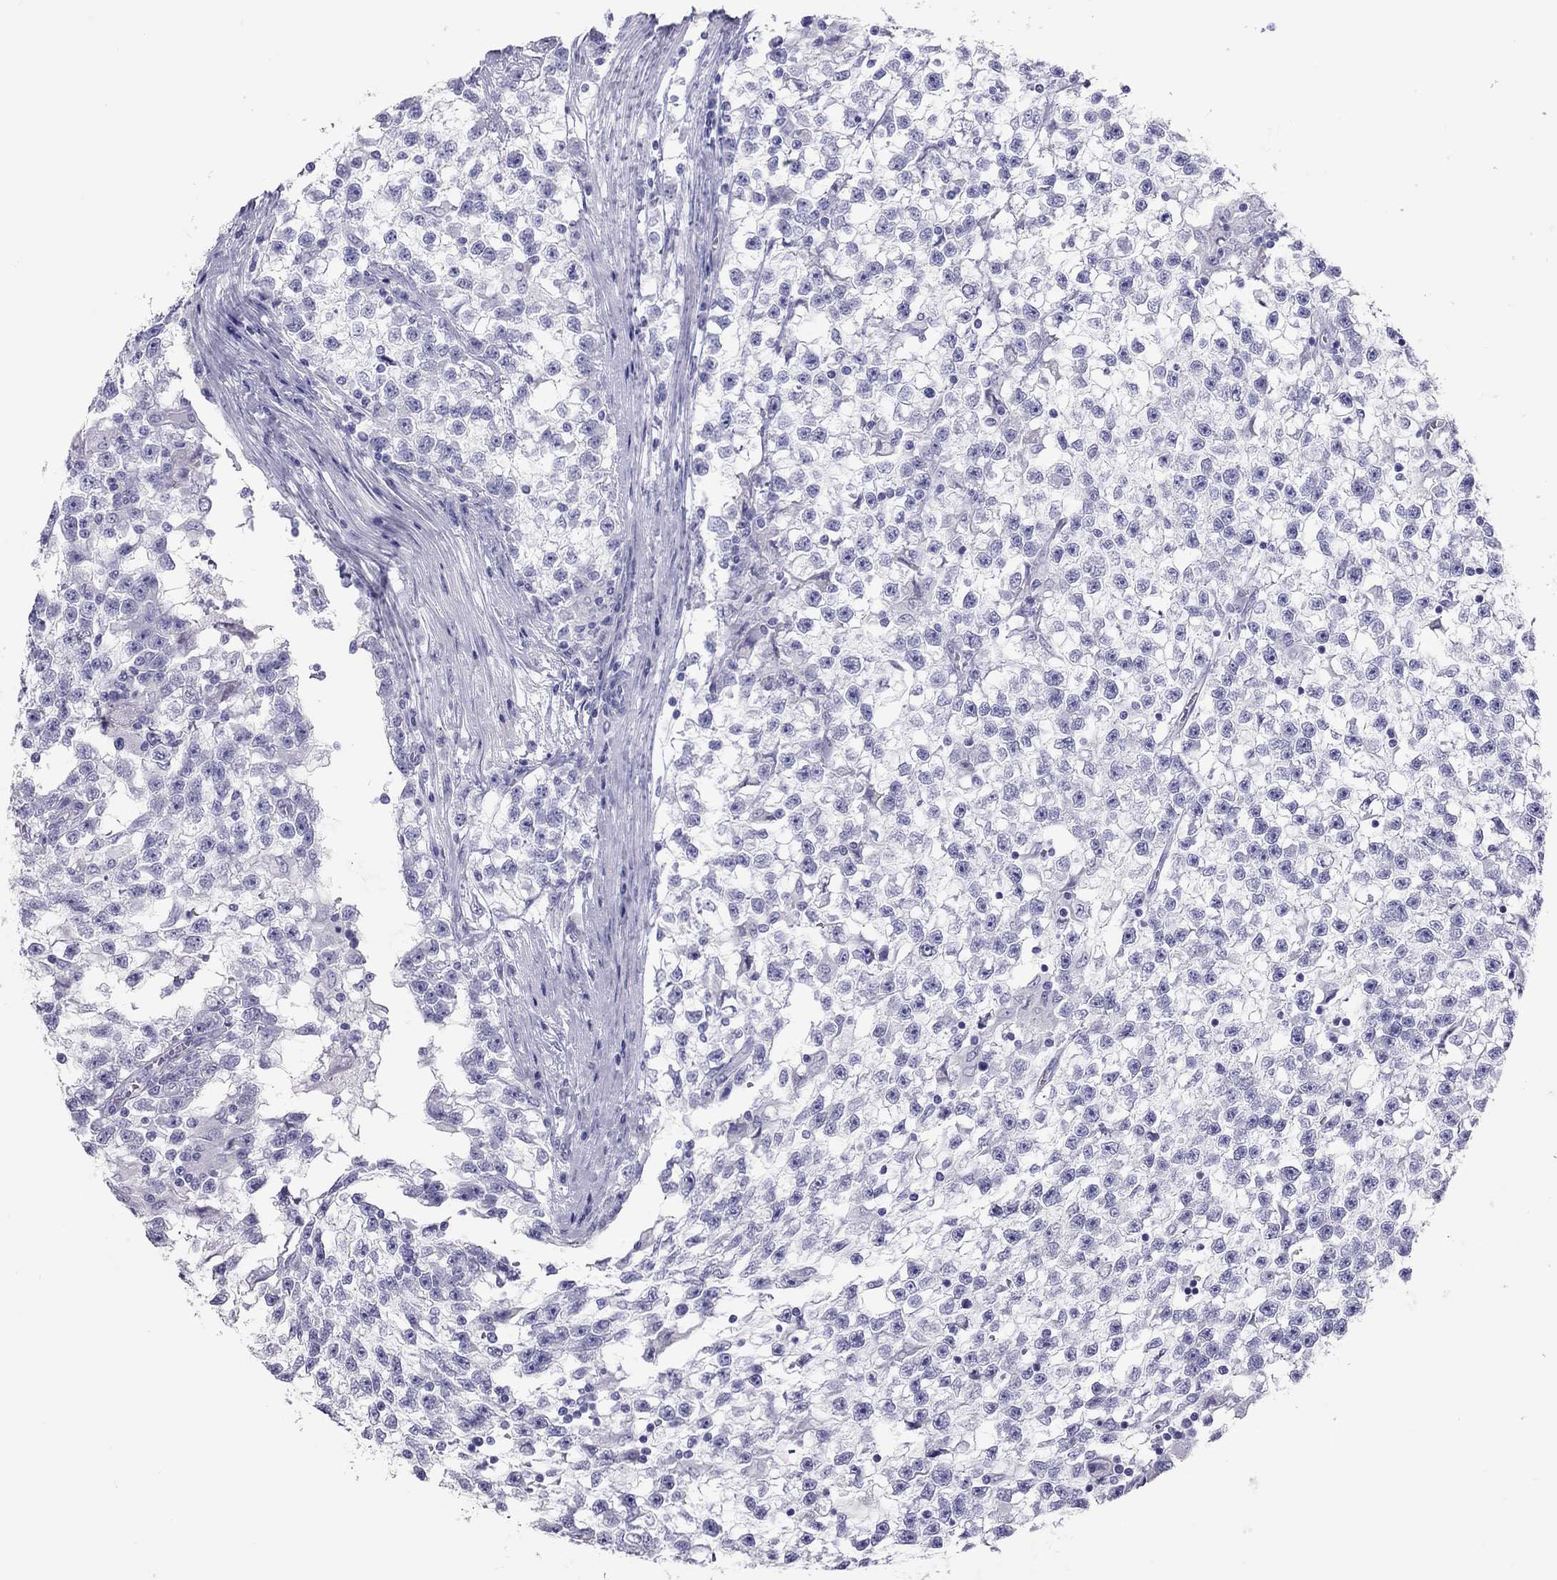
{"staining": {"intensity": "negative", "quantity": "none", "location": "none"}, "tissue": "testis cancer", "cell_type": "Tumor cells", "image_type": "cancer", "snomed": [{"axis": "morphology", "description": "Seminoma, NOS"}, {"axis": "topography", "description": "Testis"}], "caption": "Protein analysis of testis seminoma displays no significant expression in tumor cells. (DAB immunohistochemistry (IHC) with hematoxylin counter stain).", "gene": "STAG3", "patient": {"sex": "male", "age": 31}}